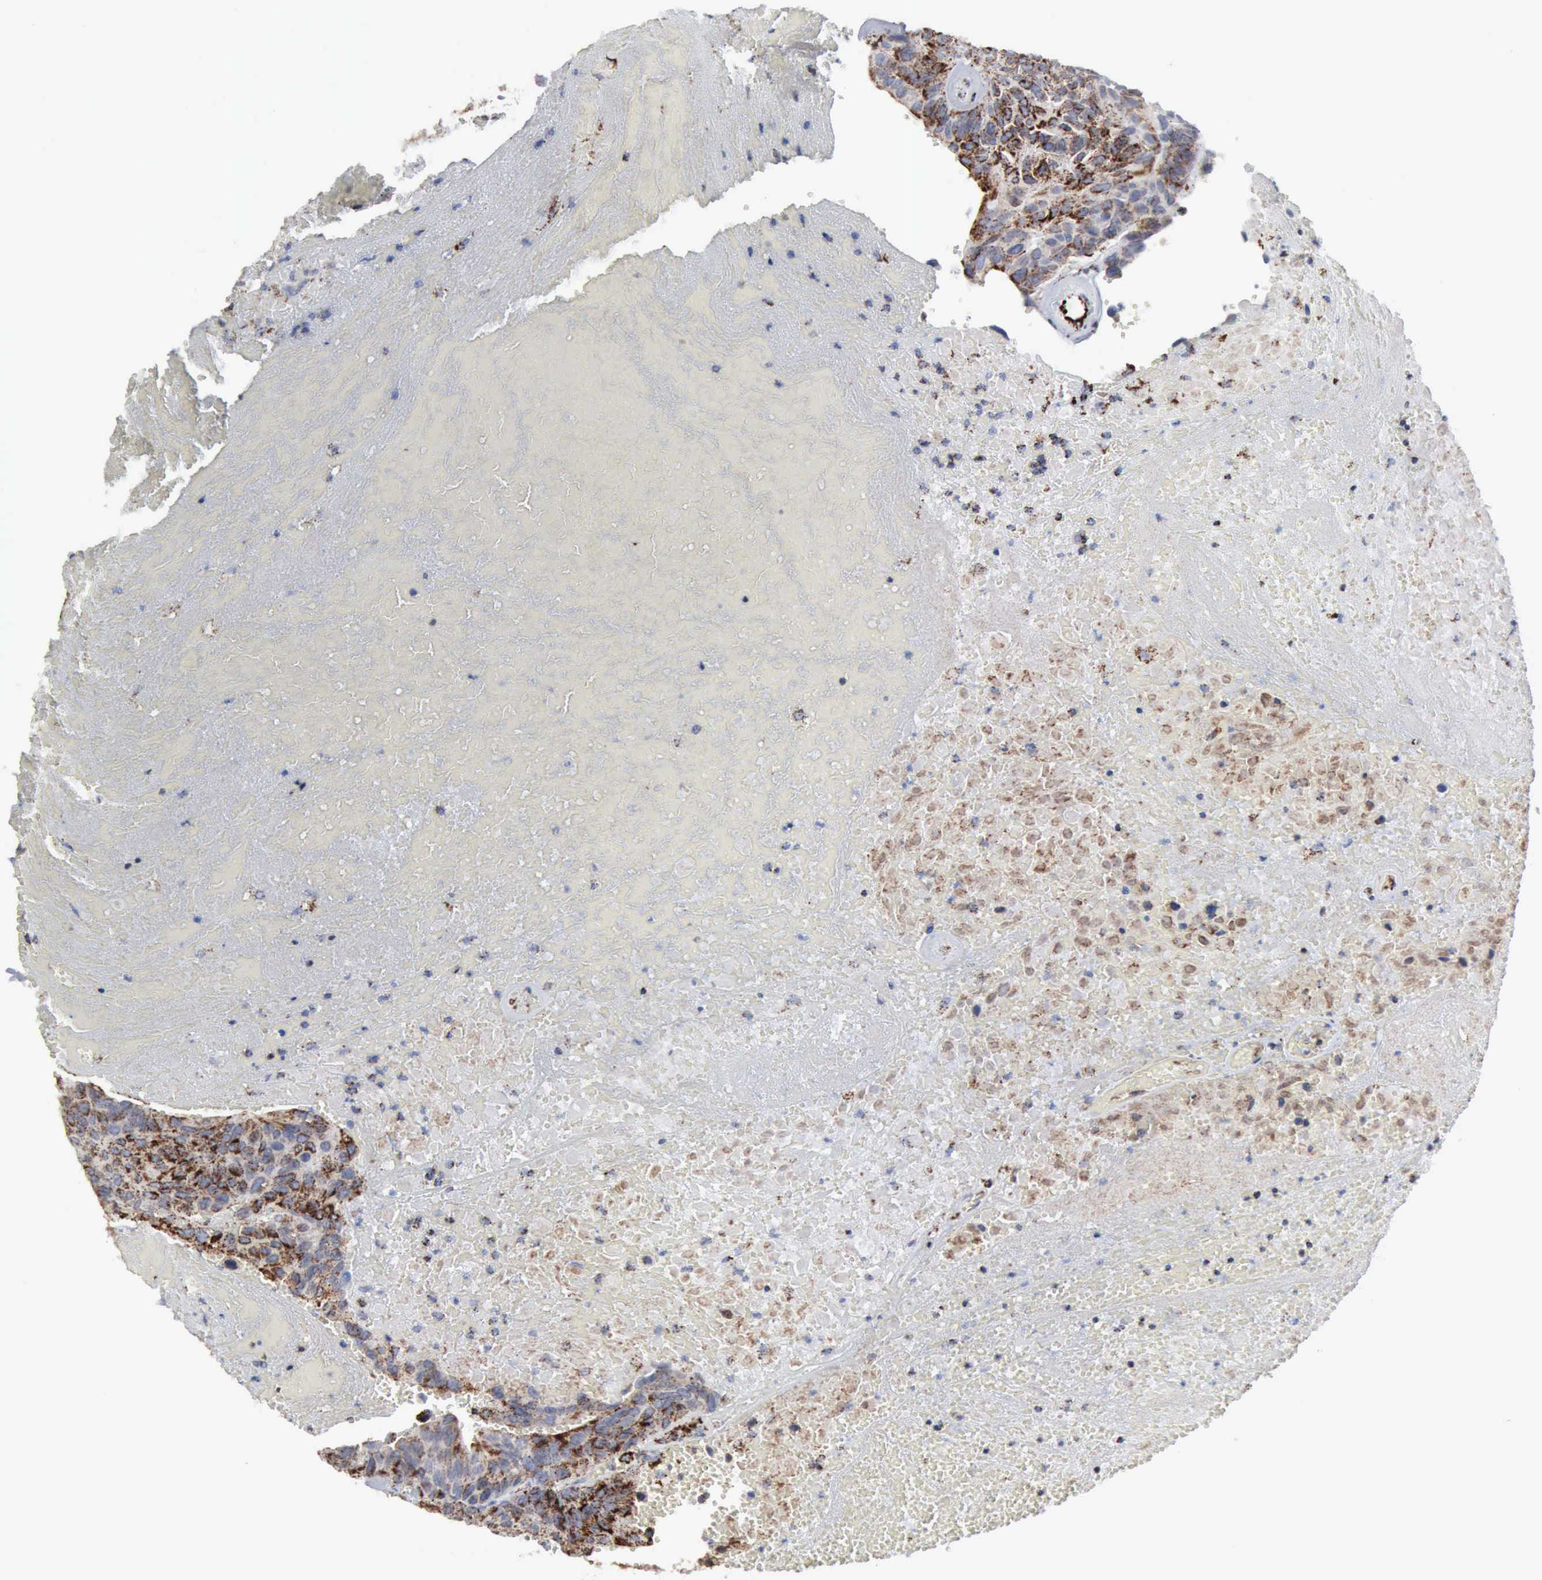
{"staining": {"intensity": "strong", "quantity": ">75%", "location": "cytoplasmic/membranous"}, "tissue": "urothelial cancer", "cell_type": "Tumor cells", "image_type": "cancer", "snomed": [{"axis": "morphology", "description": "Urothelial carcinoma, High grade"}, {"axis": "topography", "description": "Urinary bladder"}], "caption": "Human high-grade urothelial carcinoma stained with a brown dye exhibits strong cytoplasmic/membranous positive staining in approximately >75% of tumor cells.", "gene": "ACO2", "patient": {"sex": "male", "age": 66}}